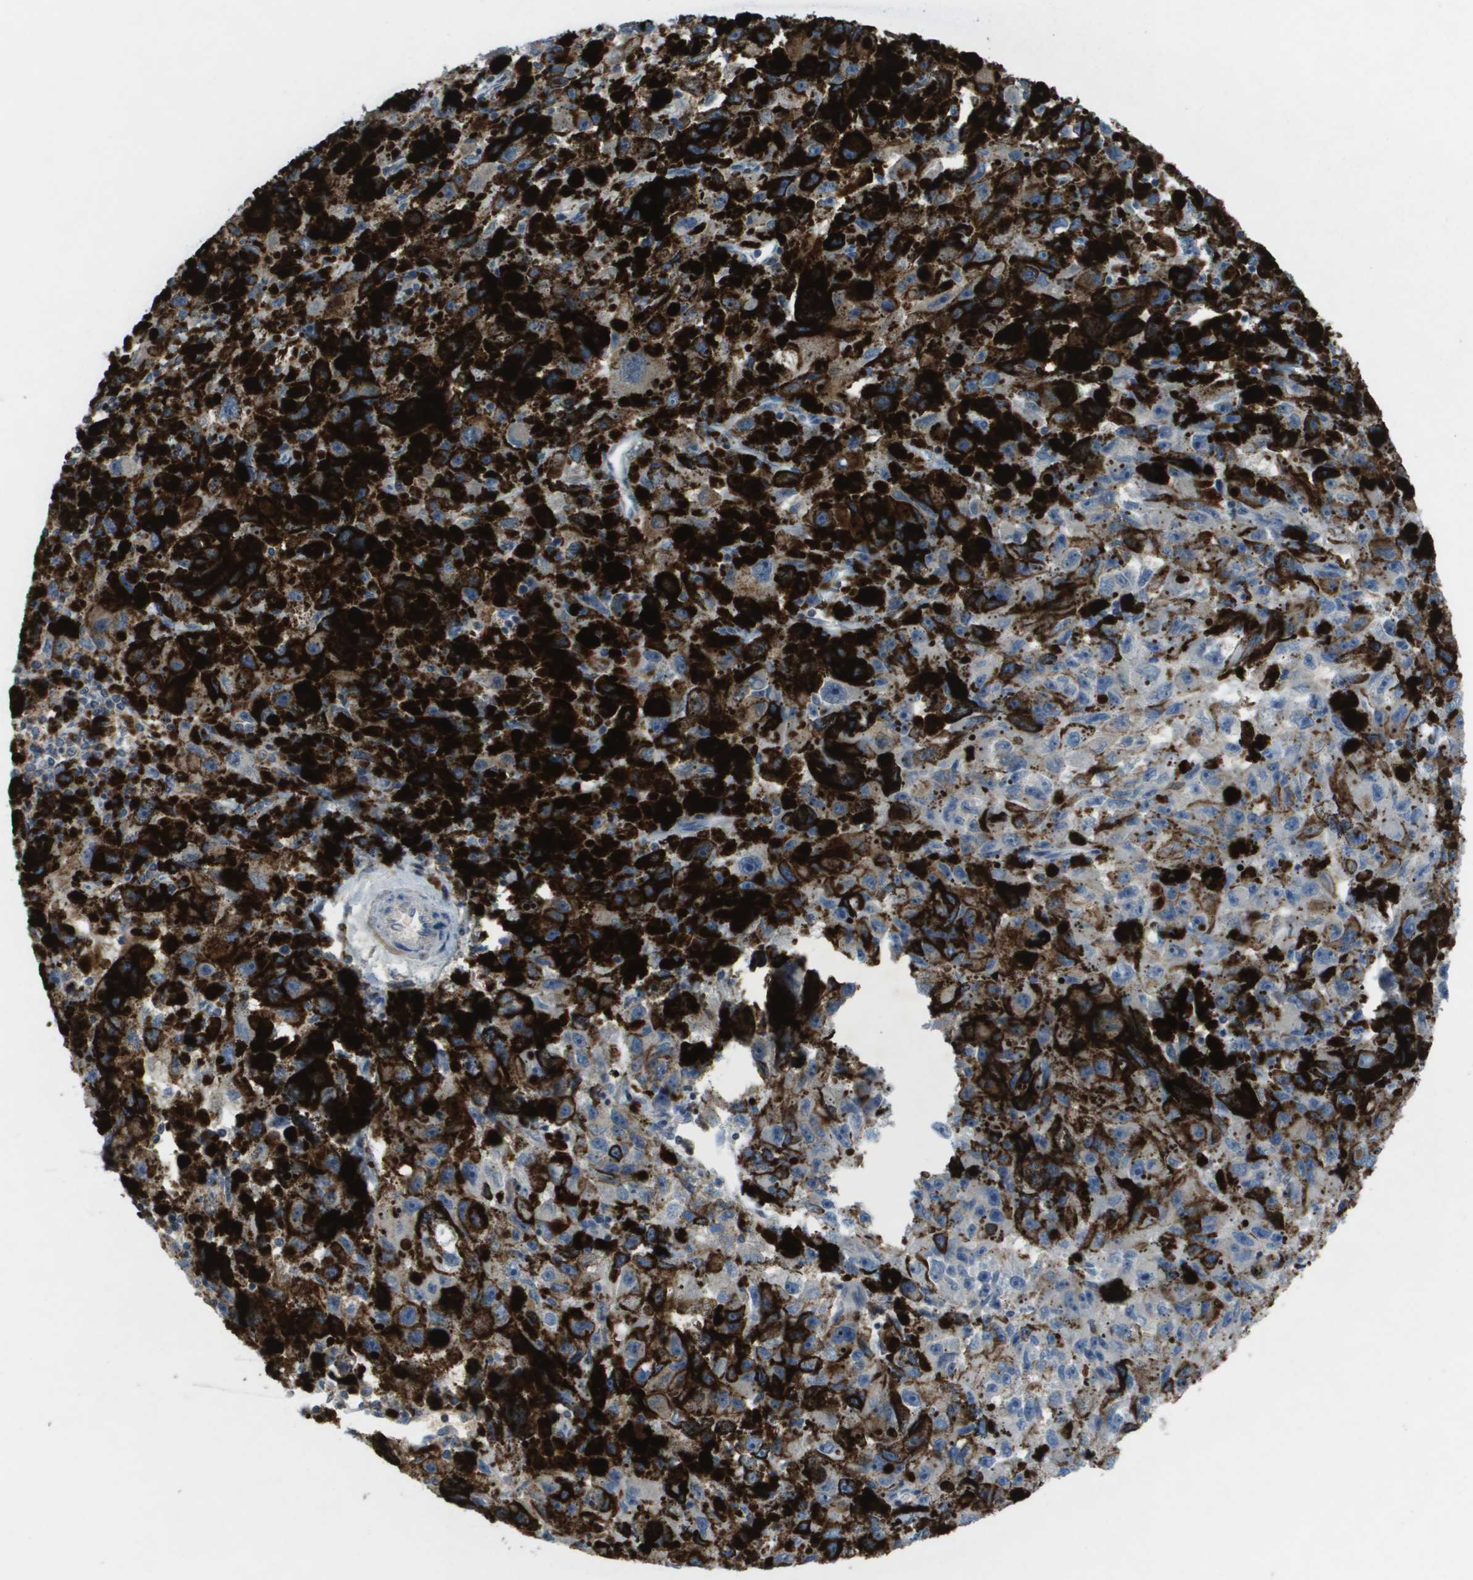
{"staining": {"intensity": "negative", "quantity": "none", "location": "none"}, "tissue": "melanoma", "cell_type": "Tumor cells", "image_type": "cancer", "snomed": [{"axis": "morphology", "description": "Malignant melanoma, NOS"}, {"axis": "topography", "description": "Skin"}], "caption": "This is a micrograph of immunohistochemistry staining of melanoma, which shows no expression in tumor cells.", "gene": "CLCA4", "patient": {"sex": "female", "age": 104}}